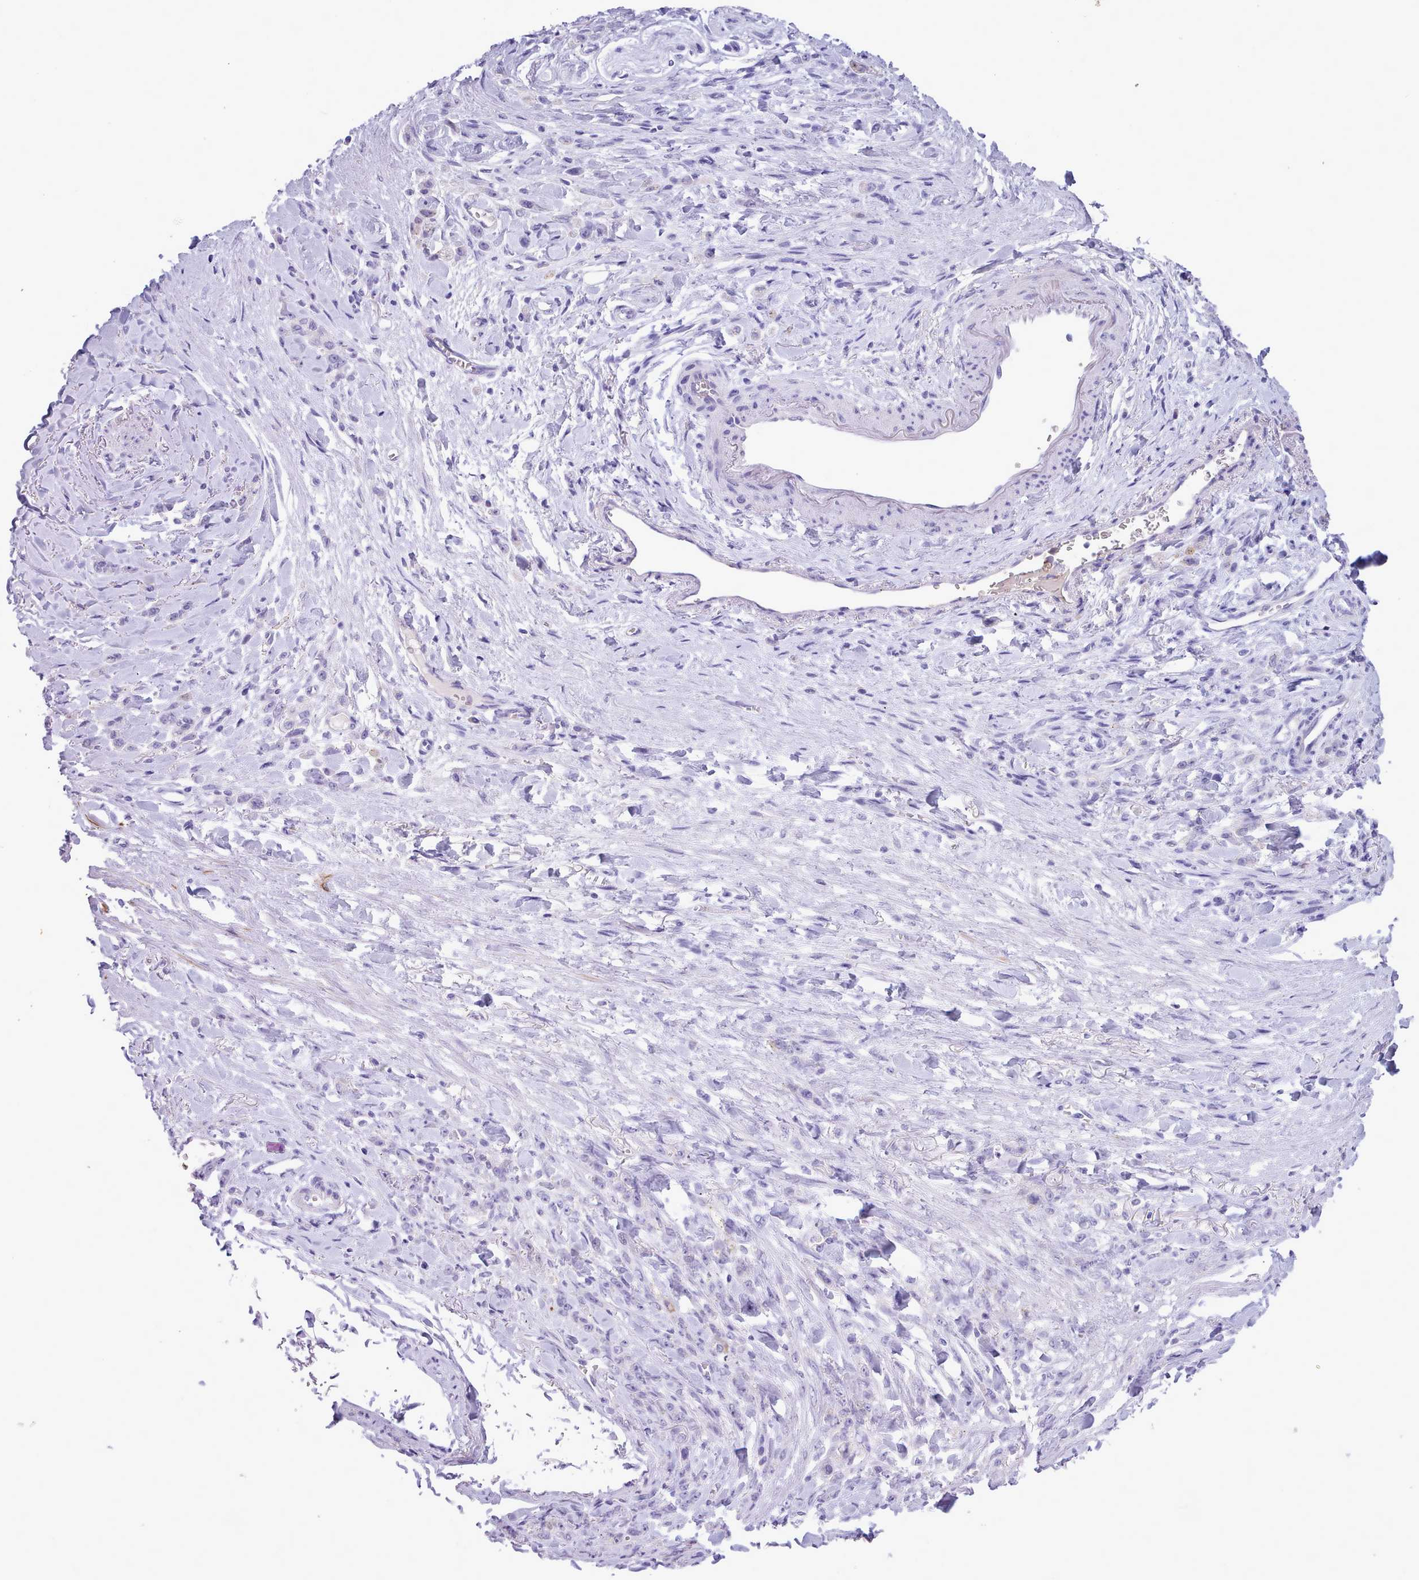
{"staining": {"intensity": "negative", "quantity": "none", "location": "none"}, "tissue": "stomach cancer", "cell_type": "Tumor cells", "image_type": "cancer", "snomed": [{"axis": "morphology", "description": "Normal tissue, NOS"}, {"axis": "morphology", "description": "Adenocarcinoma, NOS"}, {"axis": "topography", "description": "Stomach"}], "caption": "Immunohistochemistry (IHC) histopathology image of human adenocarcinoma (stomach) stained for a protein (brown), which demonstrates no positivity in tumor cells. The staining was performed using DAB to visualize the protein expression in brown, while the nuclei were stained in blue with hematoxylin (Magnification: 20x).", "gene": "NKX1-2", "patient": {"sex": "male", "age": 82}}